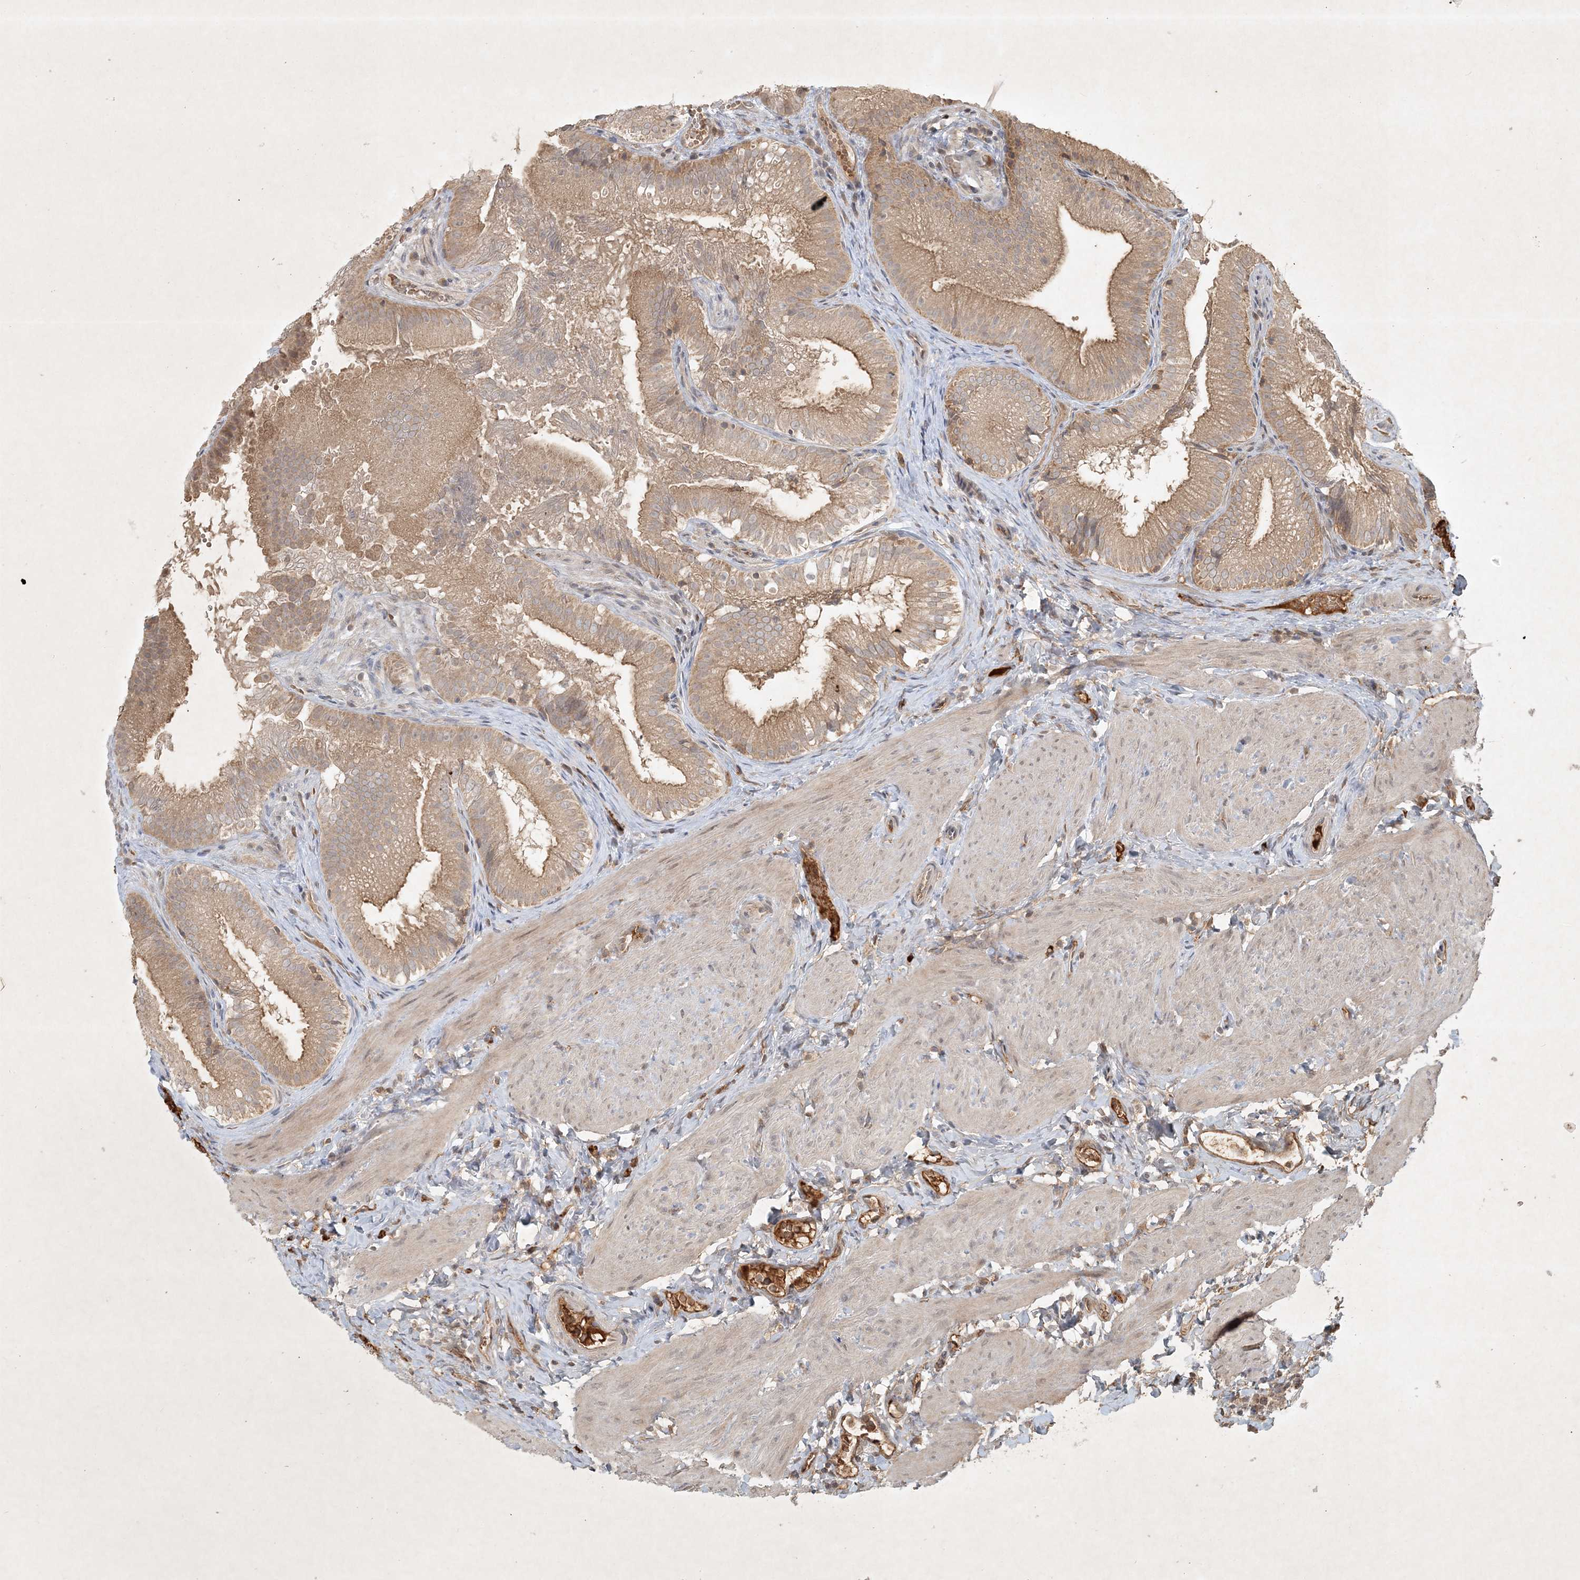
{"staining": {"intensity": "moderate", "quantity": ">75%", "location": "cytoplasmic/membranous"}, "tissue": "gallbladder", "cell_type": "Glandular cells", "image_type": "normal", "snomed": [{"axis": "morphology", "description": "Normal tissue, NOS"}, {"axis": "topography", "description": "Gallbladder"}], "caption": "An immunohistochemistry (IHC) histopathology image of unremarkable tissue is shown. Protein staining in brown labels moderate cytoplasmic/membranous positivity in gallbladder within glandular cells.", "gene": "TNFAIP6", "patient": {"sex": "female", "age": 30}}